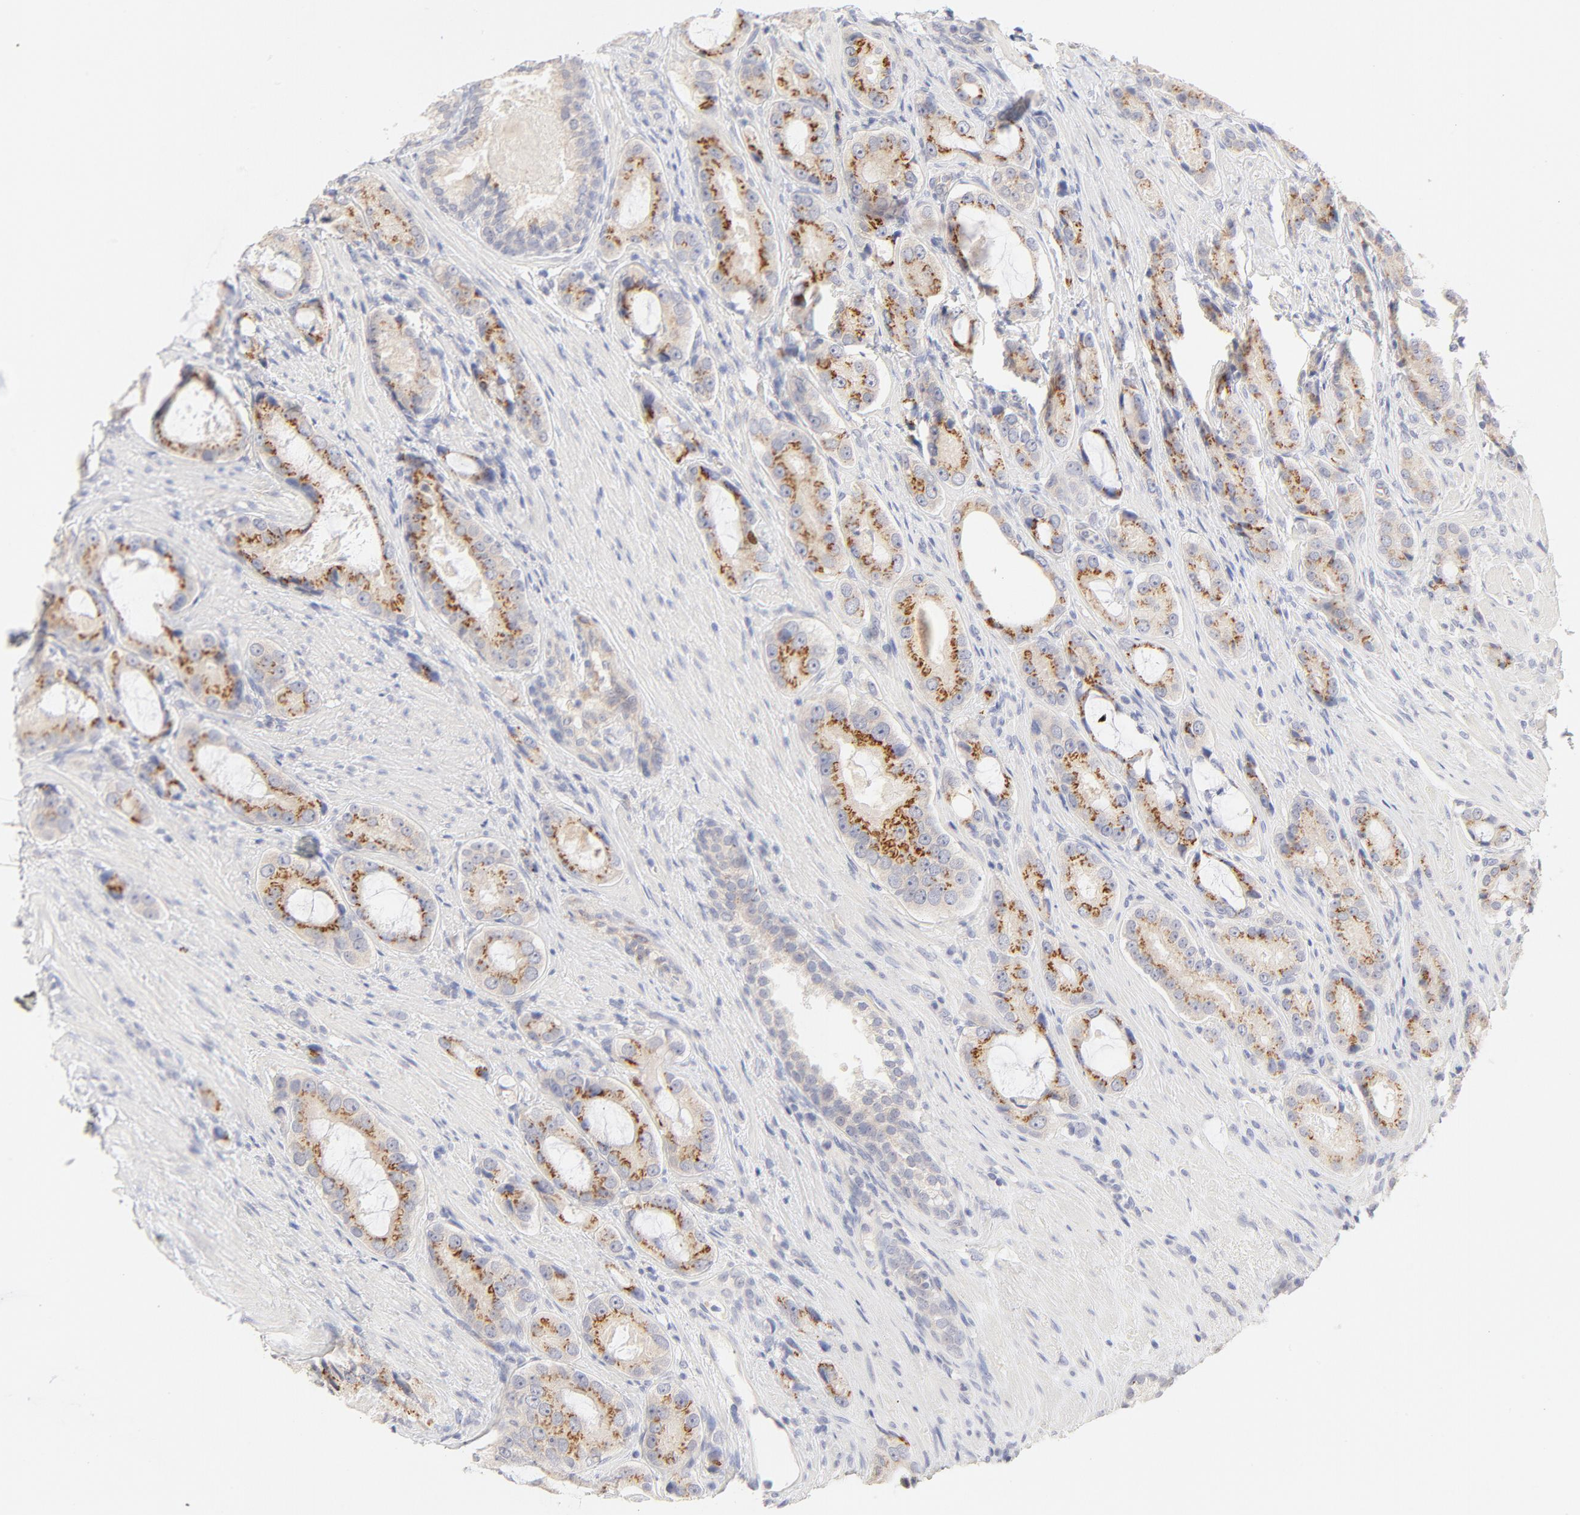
{"staining": {"intensity": "moderate", "quantity": ">75%", "location": "cytoplasmic/membranous"}, "tissue": "prostate cancer", "cell_type": "Tumor cells", "image_type": "cancer", "snomed": [{"axis": "morphology", "description": "Adenocarcinoma, High grade"}, {"axis": "topography", "description": "Prostate"}], "caption": "Immunohistochemical staining of human prostate cancer (high-grade adenocarcinoma) demonstrates medium levels of moderate cytoplasmic/membranous protein expression in approximately >75% of tumor cells.", "gene": "NKX2-2", "patient": {"sex": "male", "age": 72}}